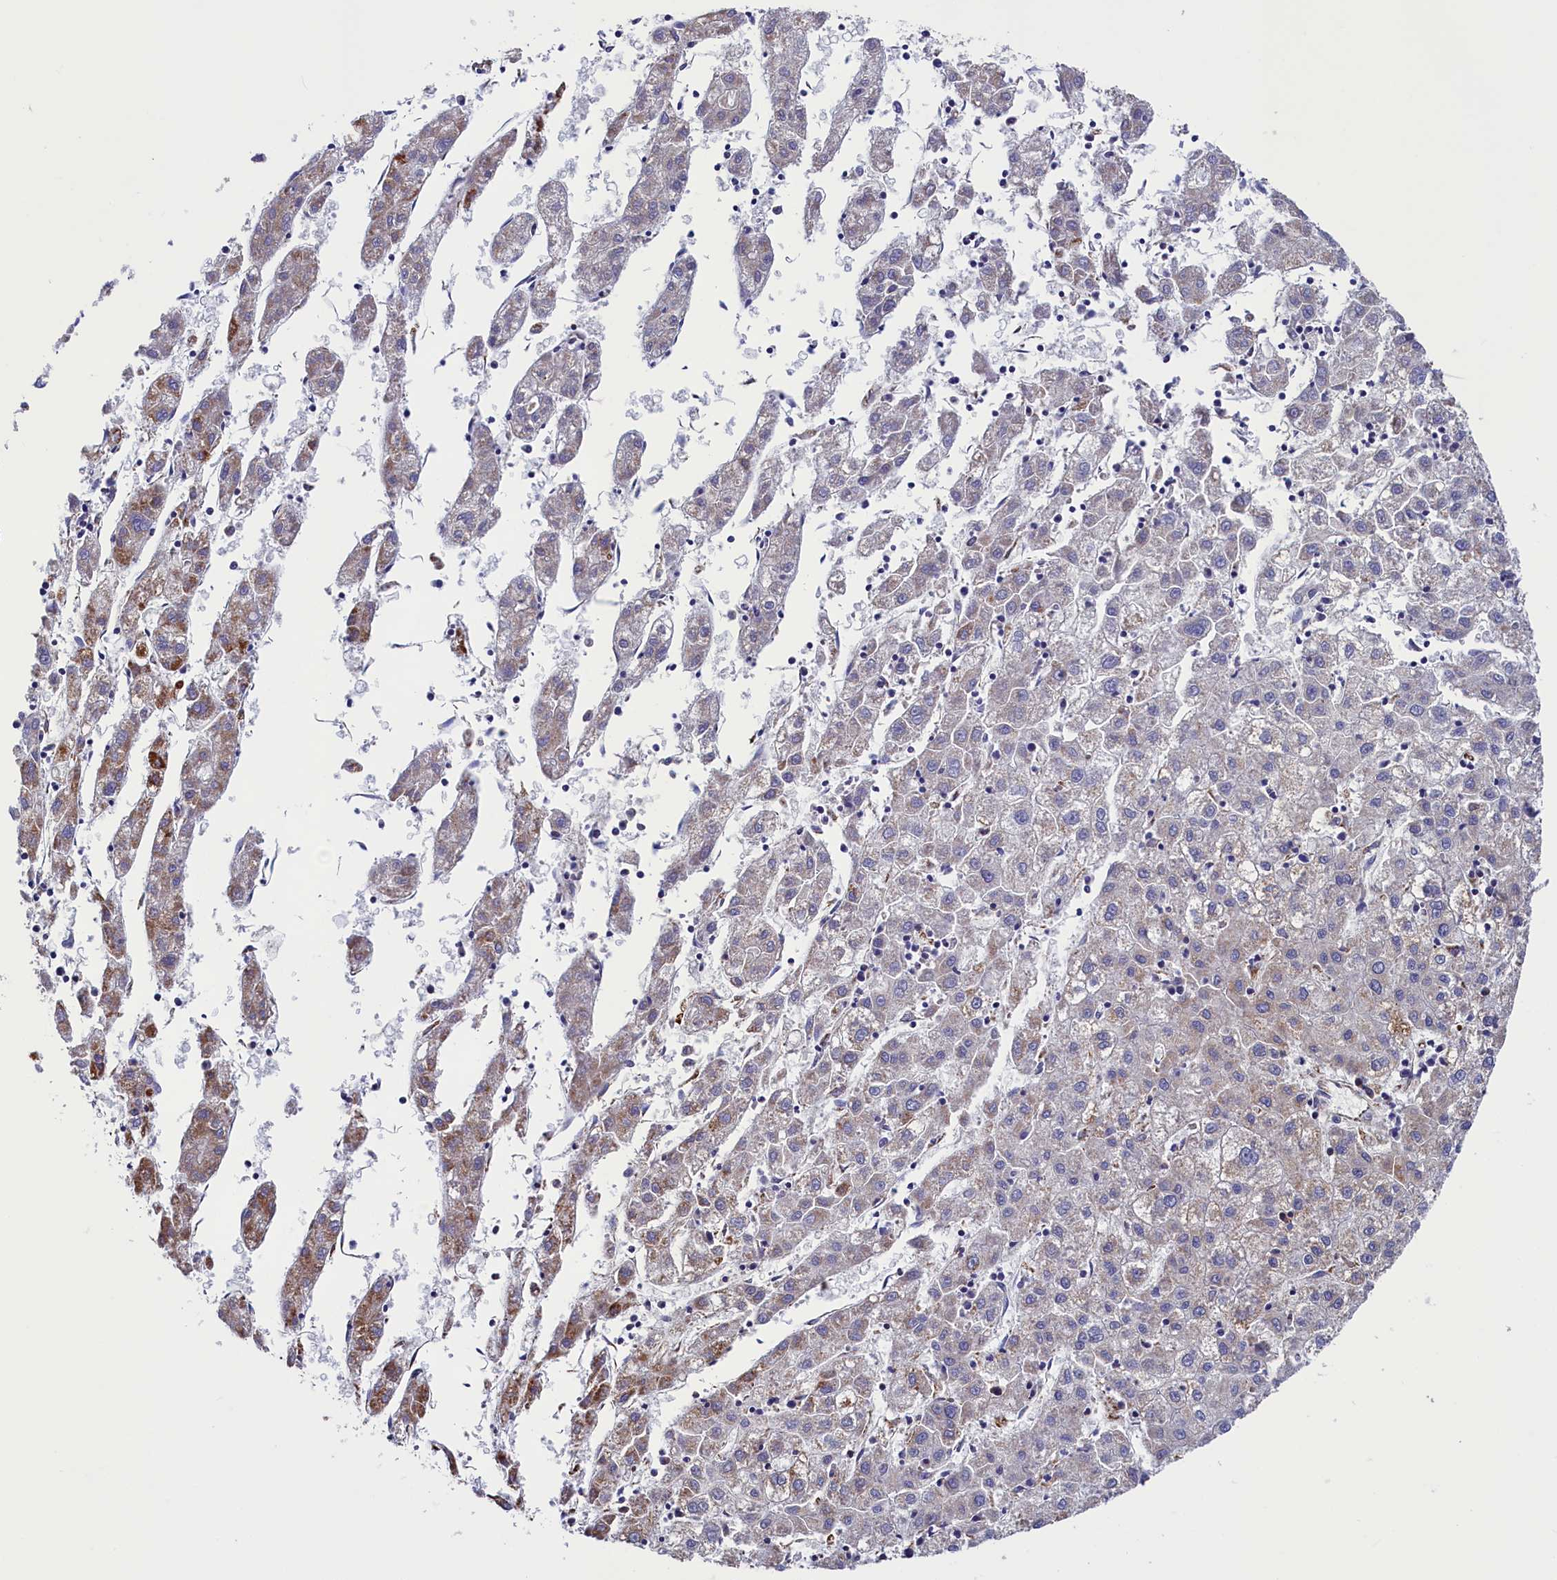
{"staining": {"intensity": "strong", "quantity": "<25%", "location": "cytoplasmic/membranous"}, "tissue": "liver cancer", "cell_type": "Tumor cells", "image_type": "cancer", "snomed": [{"axis": "morphology", "description": "Carcinoma, Hepatocellular, NOS"}, {"axis": "topography", "description": "Liver"}], "caption": "Liver hepatocellular carcinoma was stained to show a protein in brown. There is medium levels of strong cytoplasmic/membranous staining in about <25% of tumor cells.", "gene": "SLC39A3", "patient": {"sex": "male", "age": 72}}